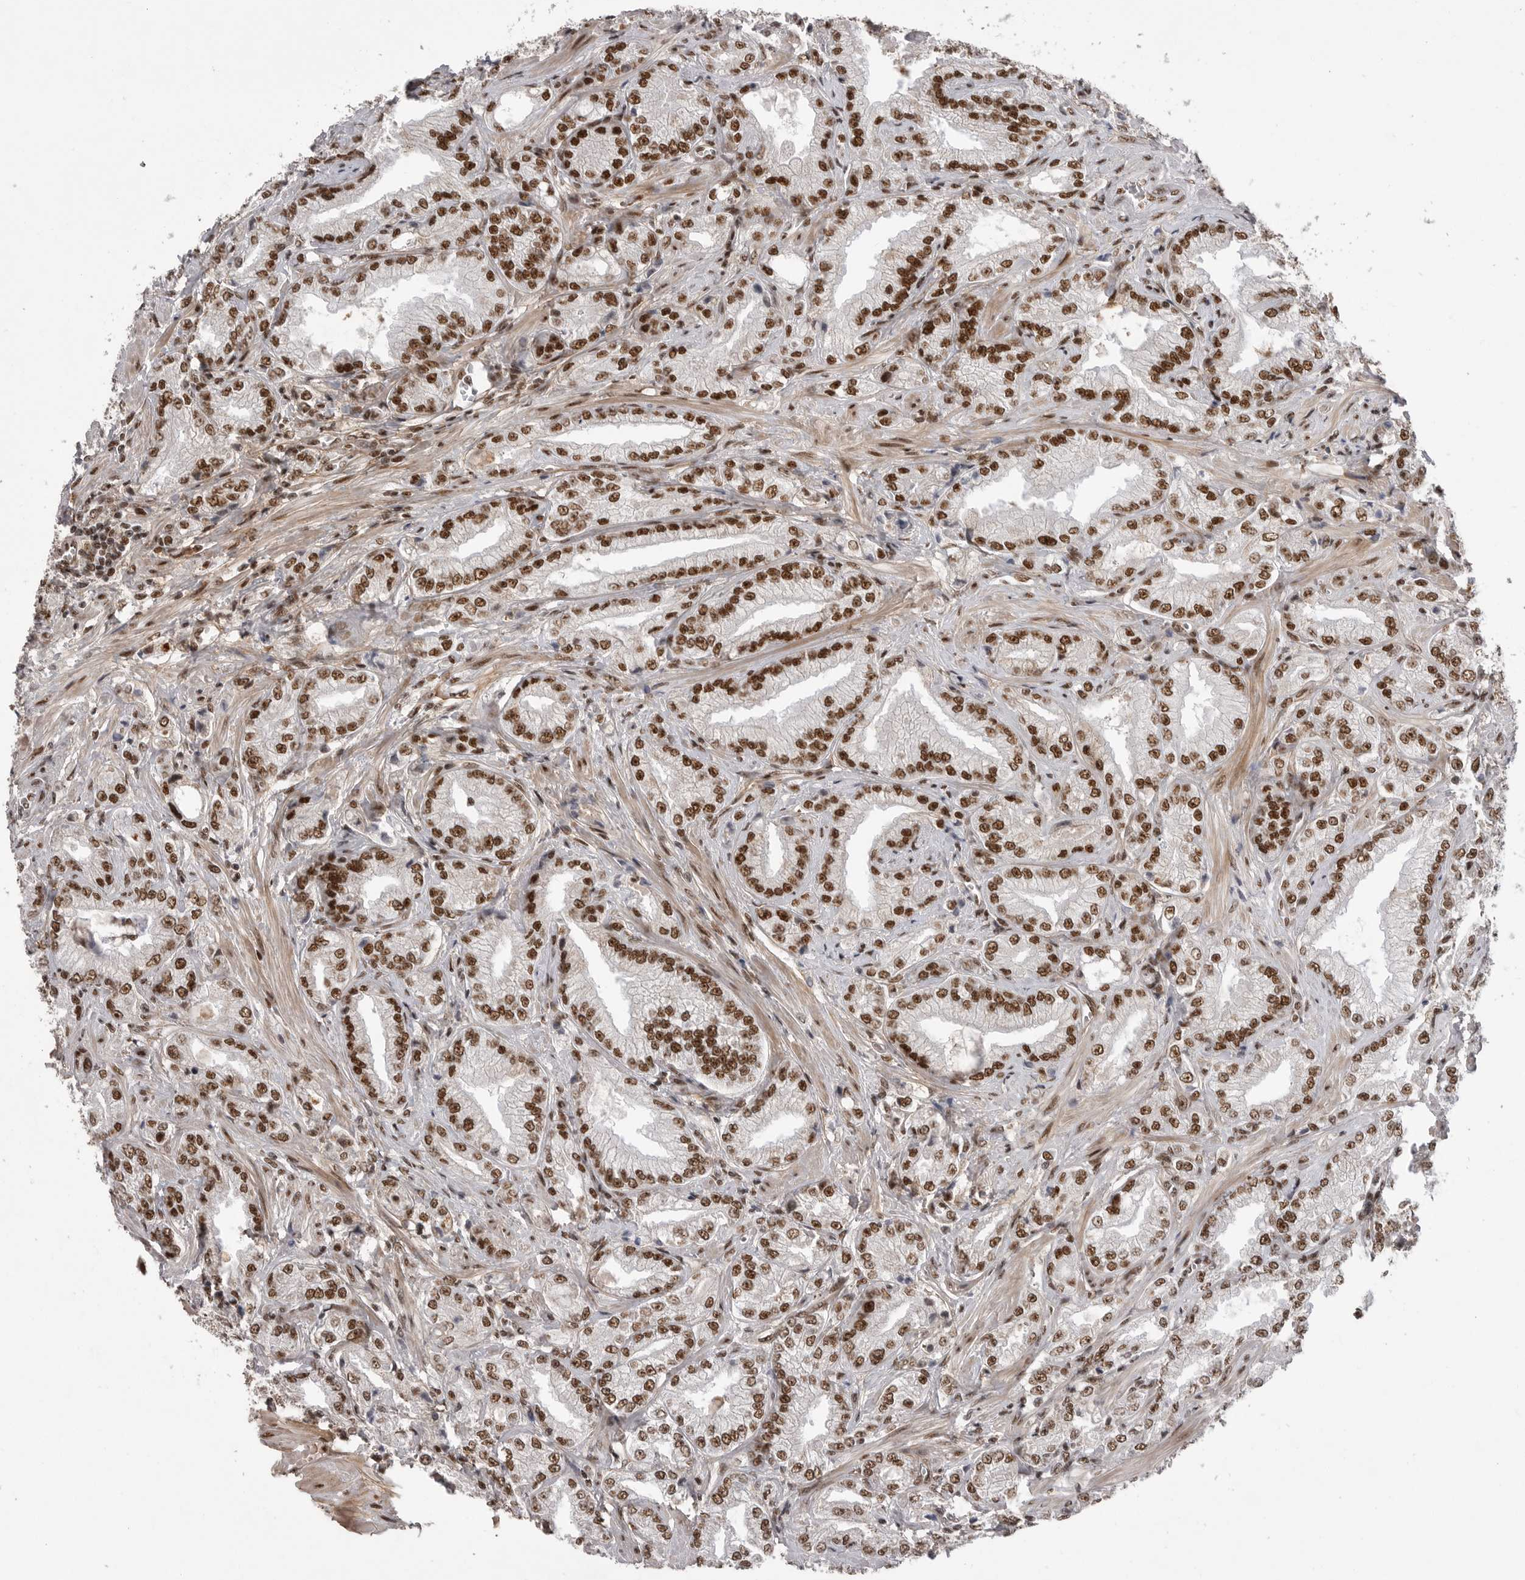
{"staining": {"intensity": "strong", "quantity": ">75%", "location": "nuclear"}, "tissue": "prostate cancer", "cell_type": "Tumor cells", "image_type": "cancer", "snomed": [{"axis": "morphology", "description": "Adenocarcinoma, Low grade"}, {"axis": "topography", "description": "Prostate"}], "caption": "Protein staining of prostate low-grade adenocarcinoma tissue shows strong nuclear staining in approximately >75% of tumor cells.", "gene": "PPP1R8", "patient": {"sex": "male", "age": 62}}